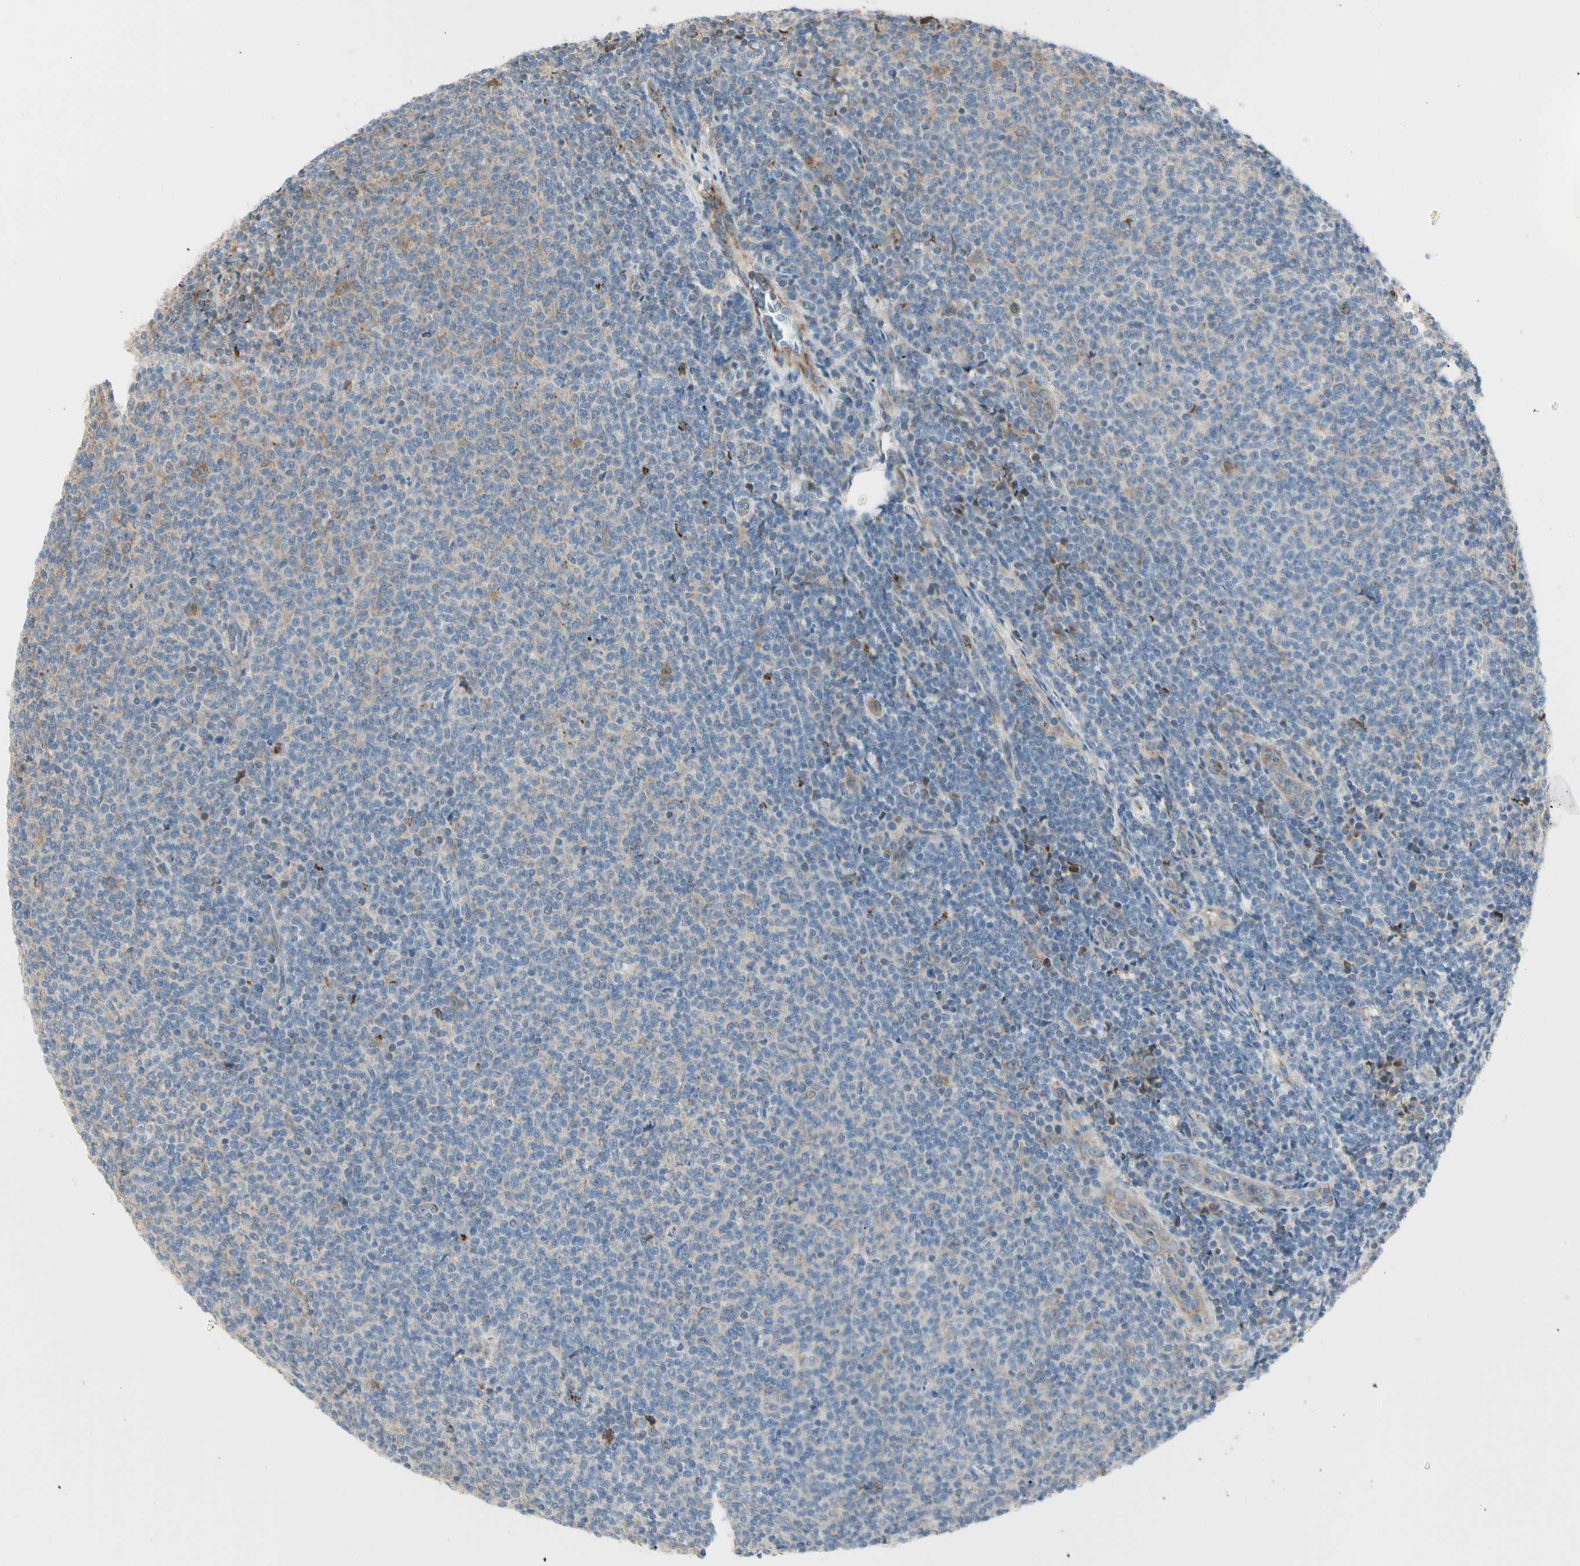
{"staining": {"intensity": "weak", "quantity": "<25%", "location": "cytoplasmic/membranous"}, "tissue": "lymphoma", "cell_type": "Tumor cells", "image_type": "cancer", "snomed": [{"axis": "morphology", "description": "Malignant lymphoma, non-Hodgkin's type, Low grade"}, {"axis": "topography", "description": "Lymph node"}], "caption": "The histopathology image demonstrates no staining of tumor cells in lymphoma.", "gene": "EIF5A", "patient": {"sex": "male", "age": 66}}